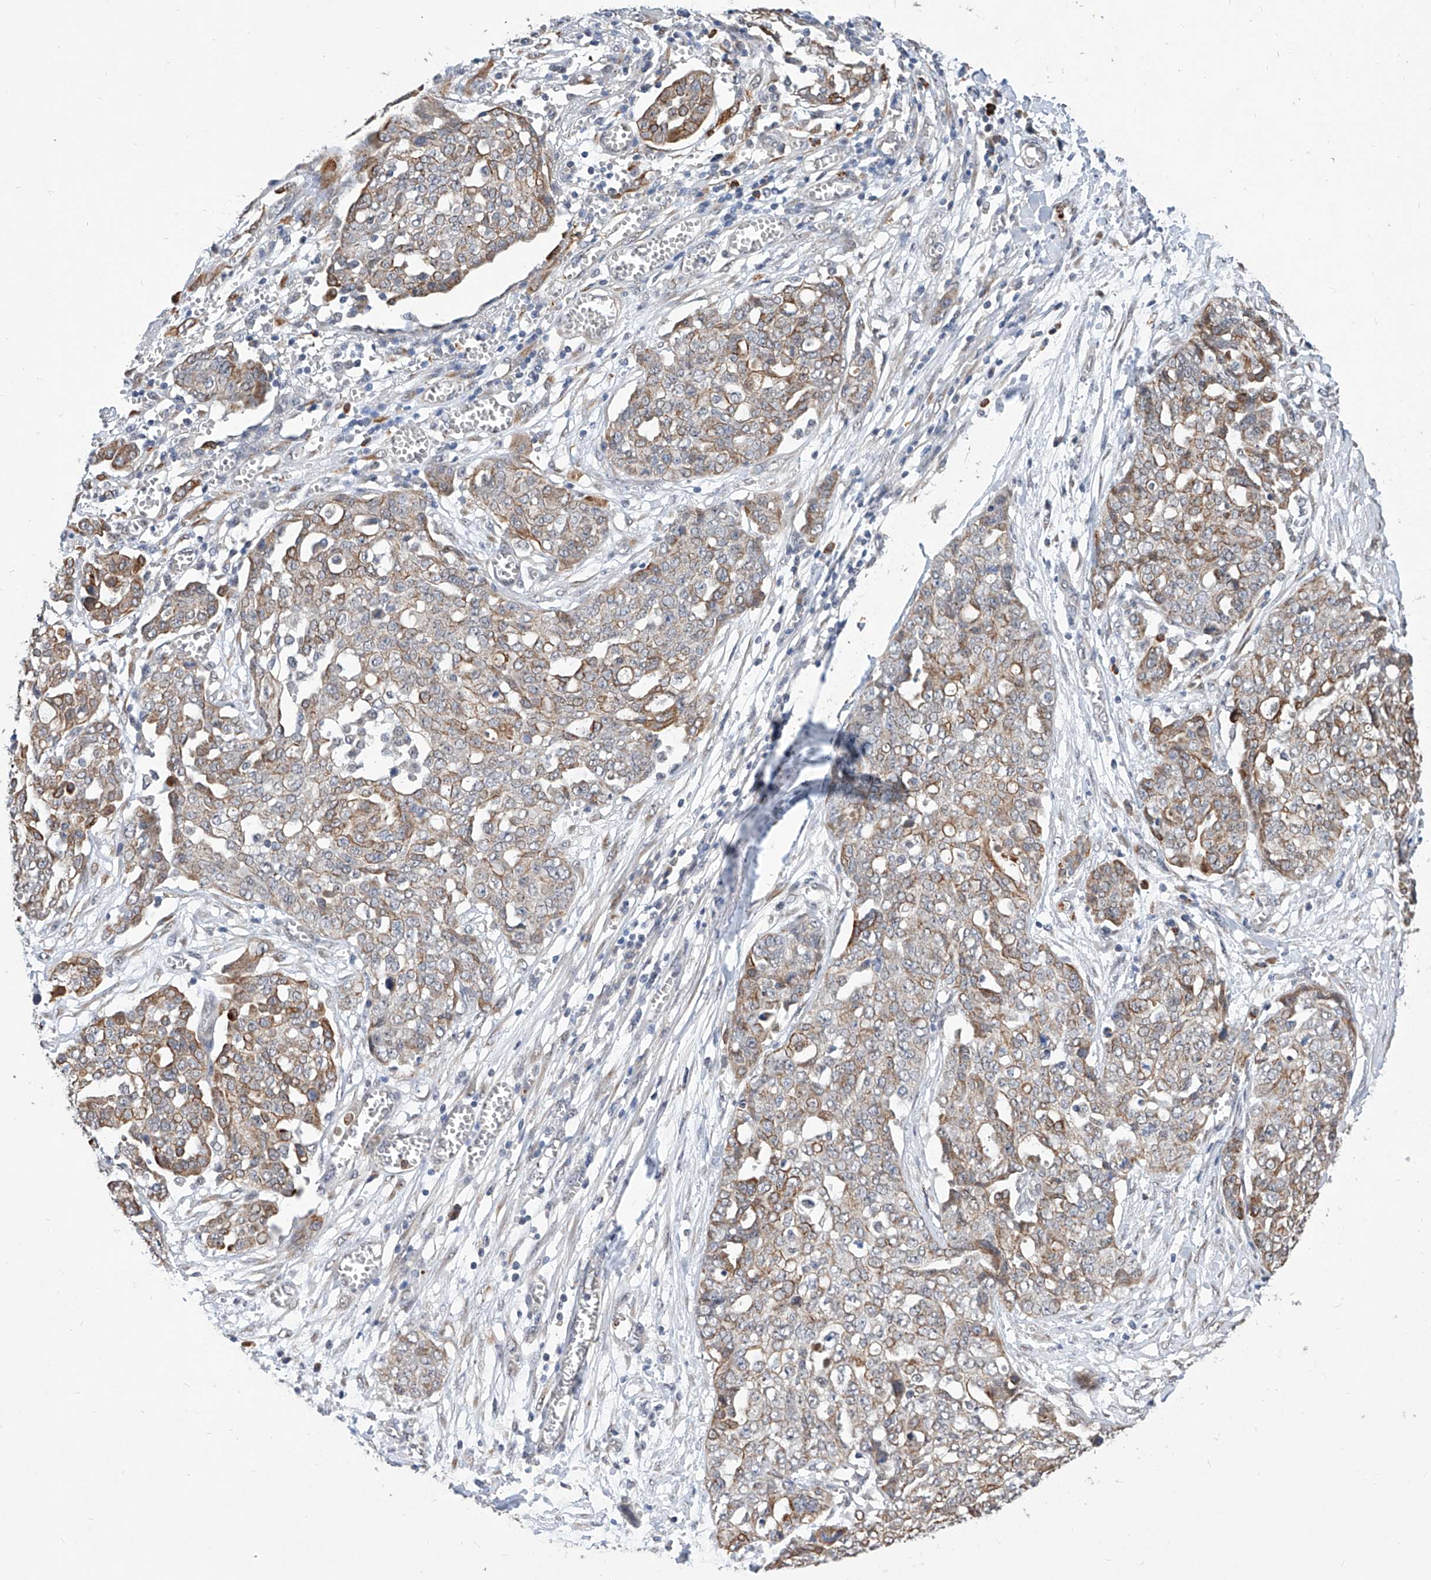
{"staining": {"intensity": "weak", "quantity": ">75%", "location": "cytoplasmic/membranous"}, "tissue": "ovarian cancer", "cell_type": "Tumor cells", "image_type": "cancer", "snomed": [{"axis": "morphology", "description": "Cystadenocarcinoma, serous, NOS"}, {"axis": "topography", "description": "Soft tissue"}, {"axis": "topography", "description": "Ovary"}], "caption": "Ovarian serous cystadenocarcinoma stained for a protein (brown) exhibits weak cytoplasmic/membranous positive expression in approximately >75% of tumor cells.", "gene": "MFSD4B", "patient": {"sex": "female", "age": 57}}